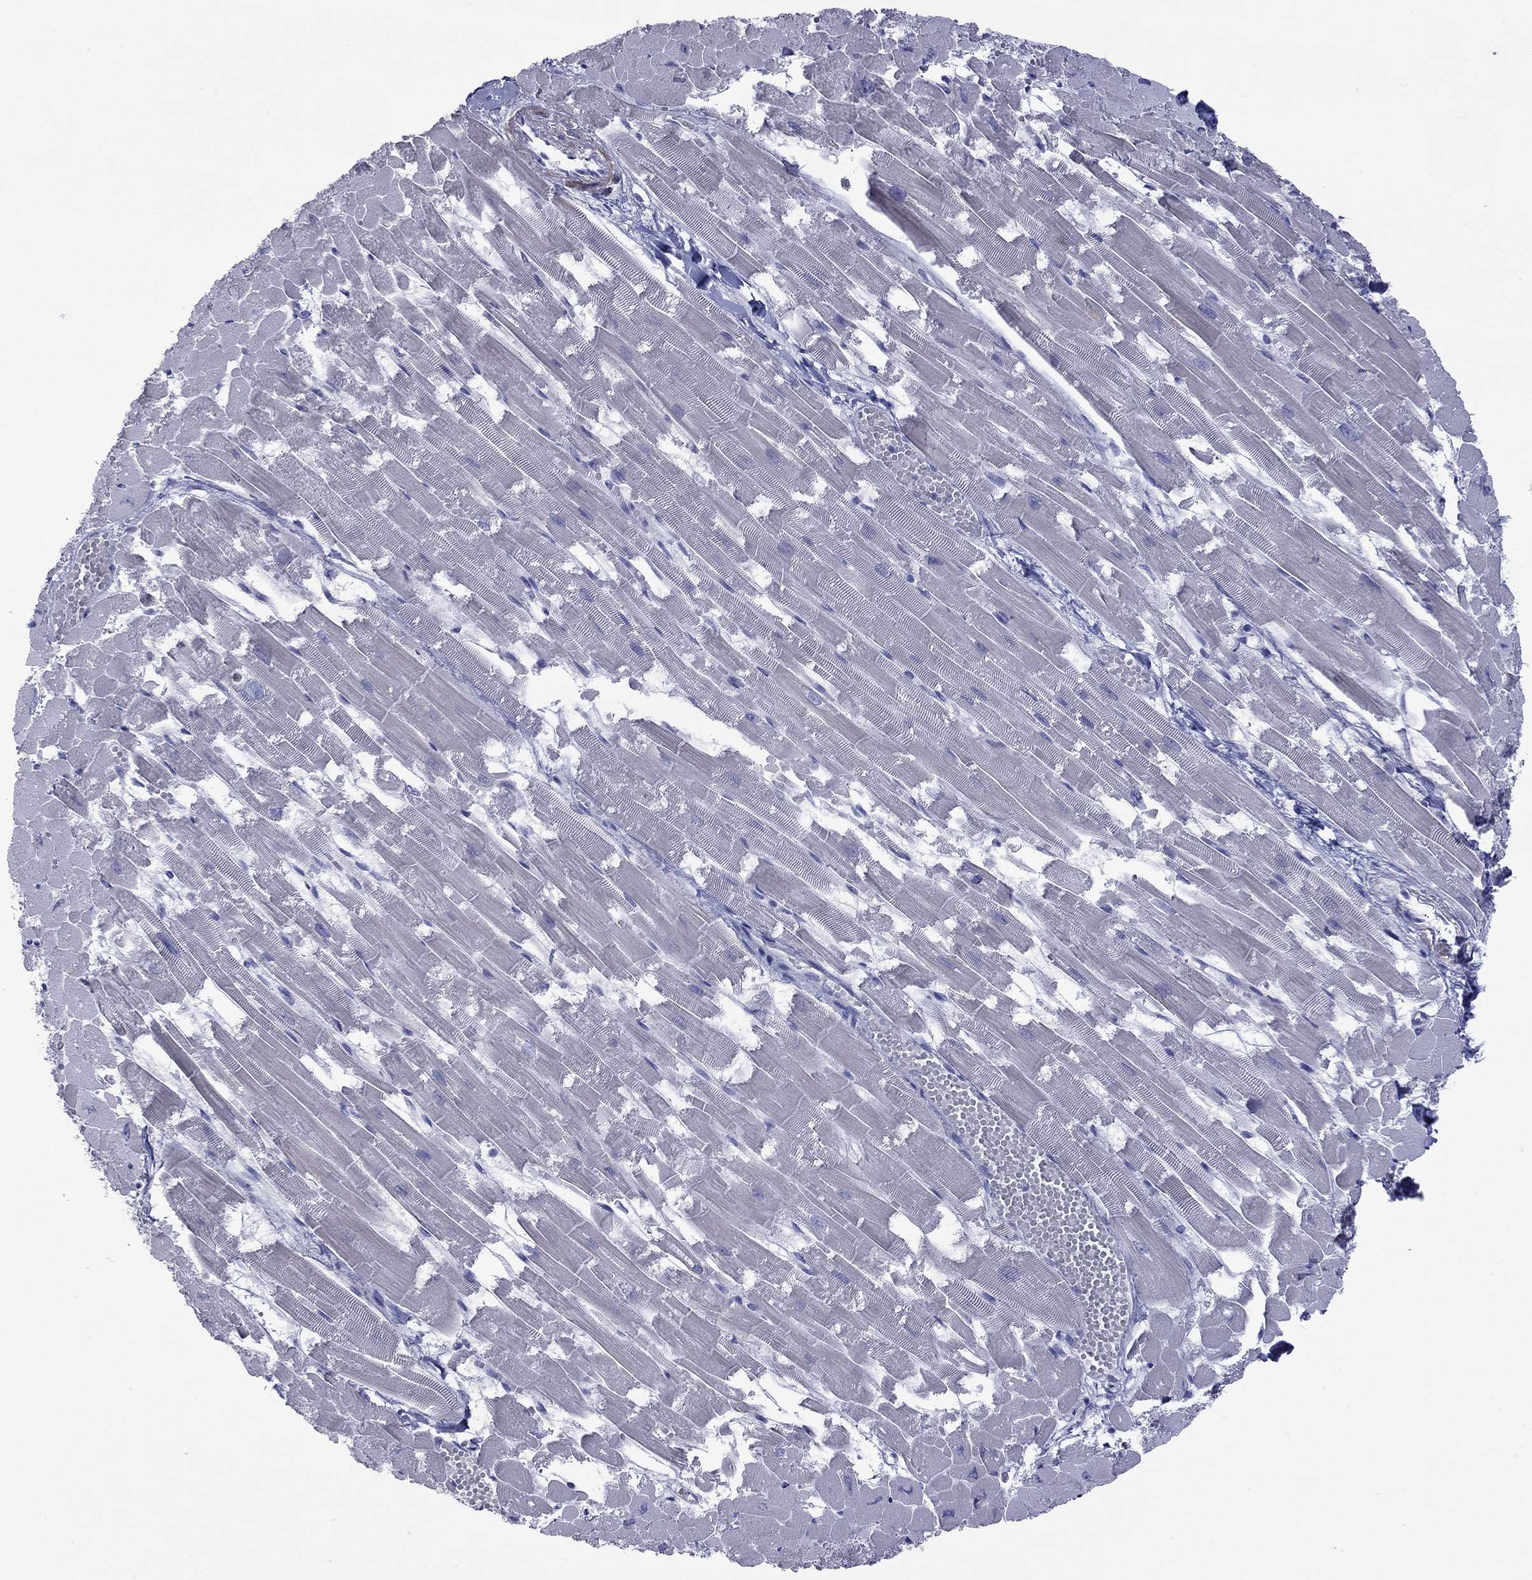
{"staining": {"intensity": "negative", "quantity": "none", "location": "none"}, "tissue": "heart muscle", "cell_type": "Cardiomyocytes", "image_type": "normal", "snomed": [{"axis": "morphology", "description": "Normal tissue, NOS"}, {"axis": "topography", "description": "Heart"}], "caption": "IHC of normal heart muscle displays no positivity in cardiomyocytes. Brightfield microscopy of IHC stained with DAB (3,3'-diaminobenzidine) (brown) and hematoxylin (blue), captured at high magnification.", "gene": "ACTL7B", "patient": {"sex": "female", "age": 52}}